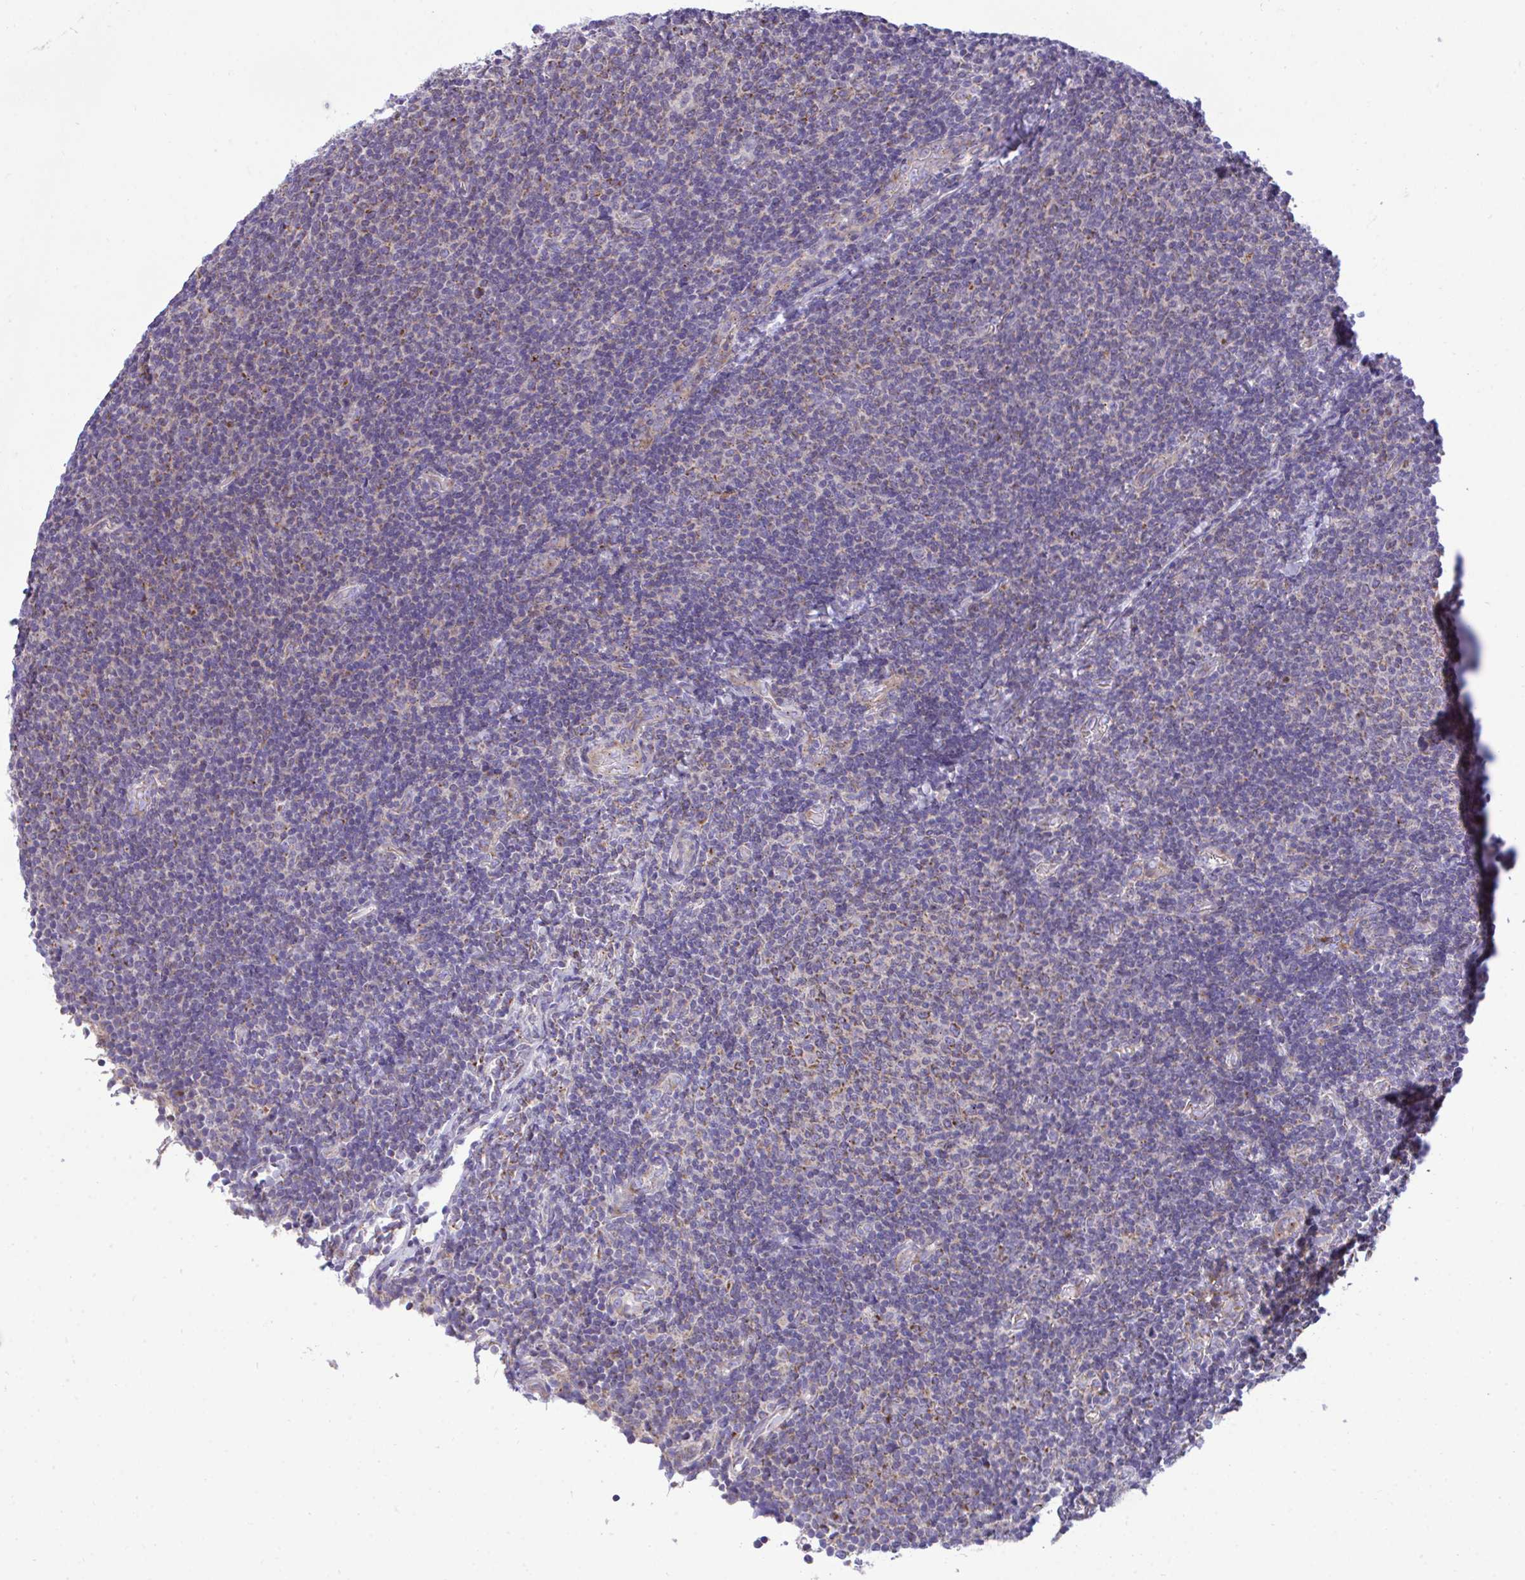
{"staining": {"intensity": "weak", "quantity": "25%-75%", "location": "cytoplasmic/membranous"}, "tissue": "lymphoma", "cell_type": "Tumor cells", "image_type": "cancer", "snomed": [{"axis": "morphology", "description": "Malignant lymphoma, non-Hodgkin's type, Low grade"}, {"axis": "topography", "description": "Lymph node"}], "caption": "Lymphoma tissue reveals weak cytoplasmic/membranous positivity in about 25%-75% of tumor cells, visualized by immunohistochemistry. (brown staining indicates protein expression, while blue staining denotes nuclei).", "gene": "MRPS16", "patient": {"sex": "male", "age": 52}}